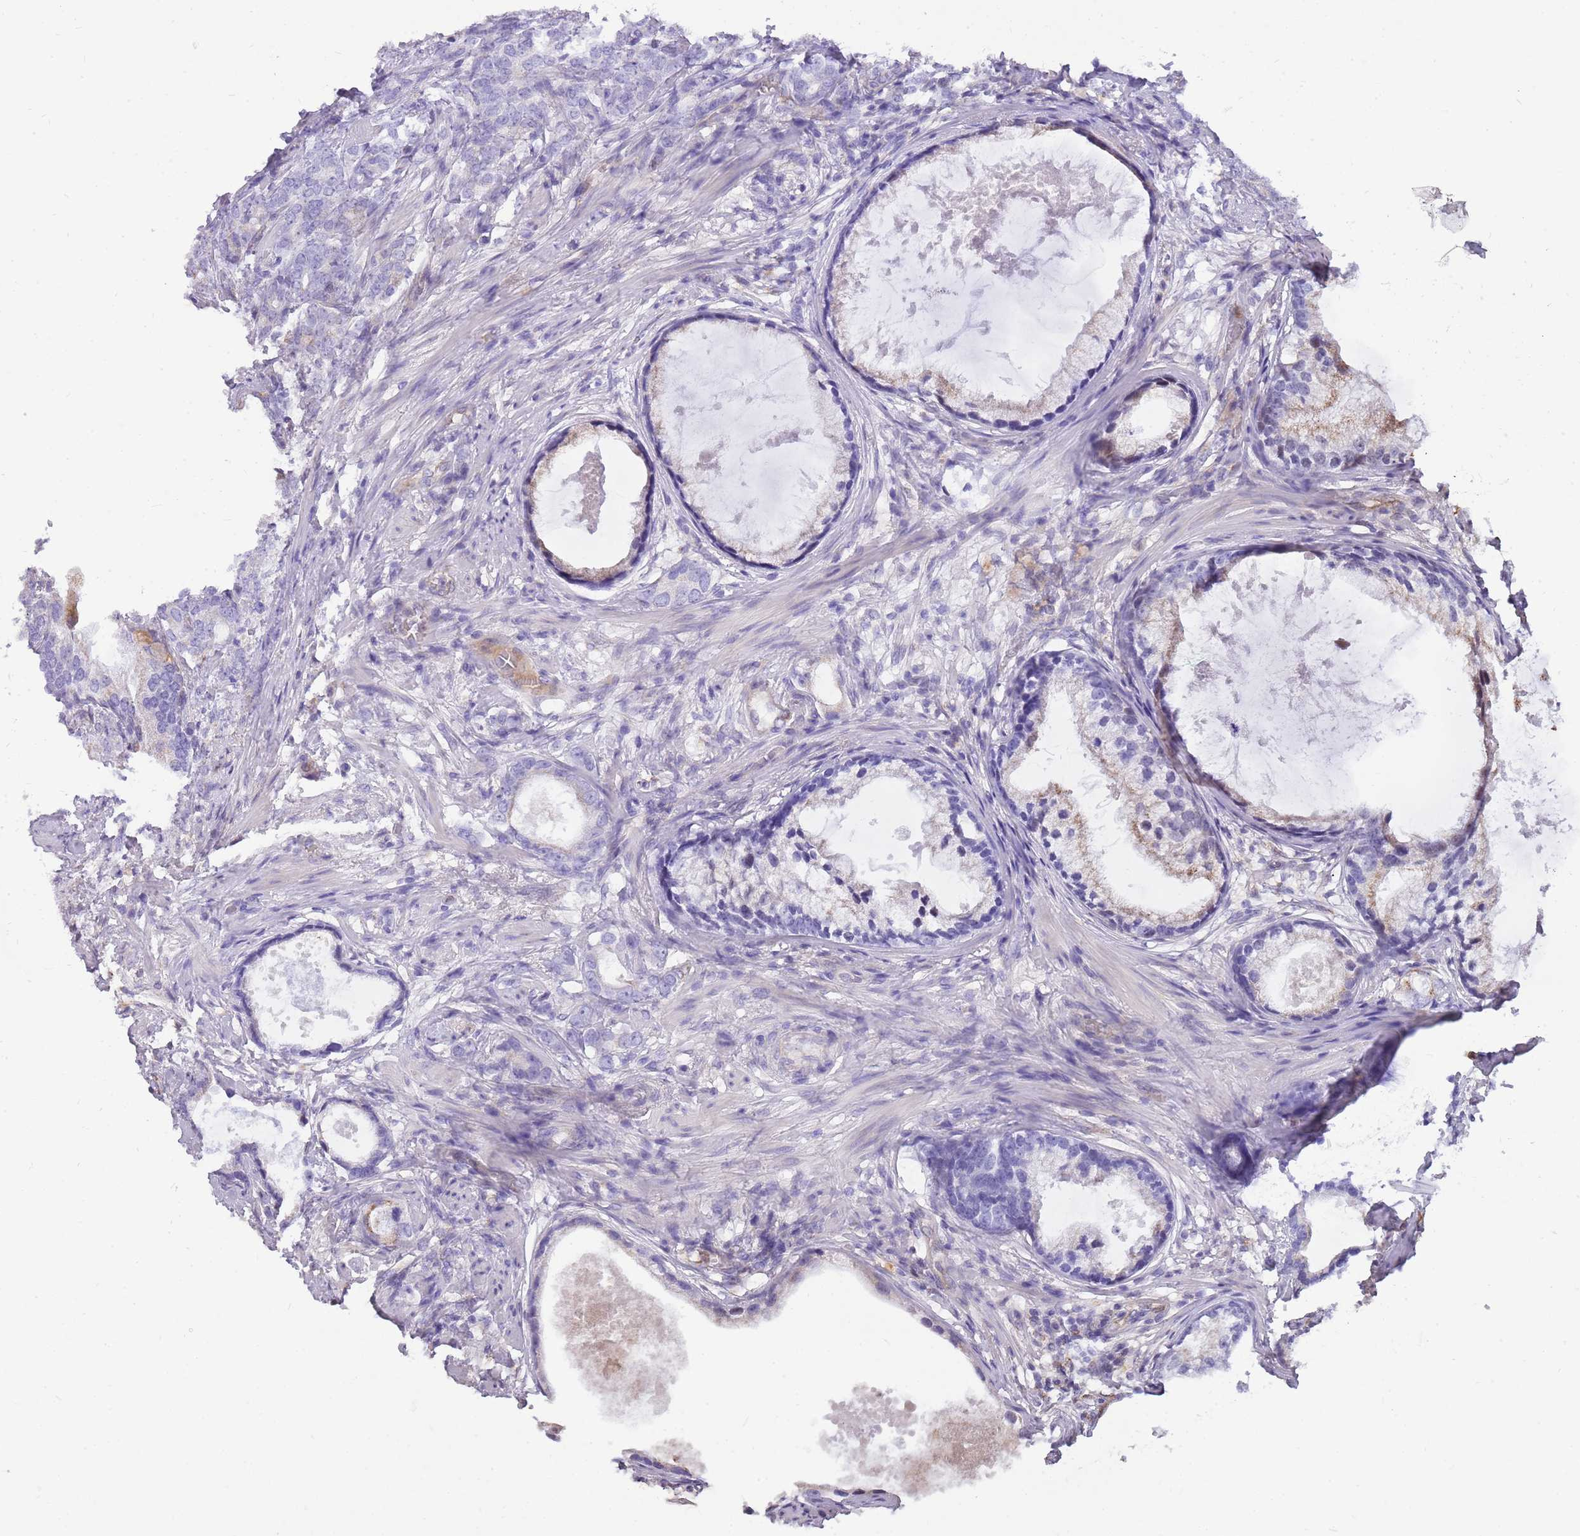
{"staining": {"intensity": "weak", "quantity": "<25%", "location": "cytoplasmic/membranous"}, "tissue": "prostate cancer", "cell_type": "Tumor cells", "image_type": "cancer", "snomed": [{"axis": "morphology", "description": "Adenocarcinoma, Low grade"}, {"axis": "topography", "description": "Prostate"}], "caption": "This is a histopathology image of immunohistochemistry (IHC) staining of low-grade adenocarcinoma (prostate), which shows no expression in tumor cells.", "gene": "PCNX1", "patient": {"sex": "male", "age": 71}}